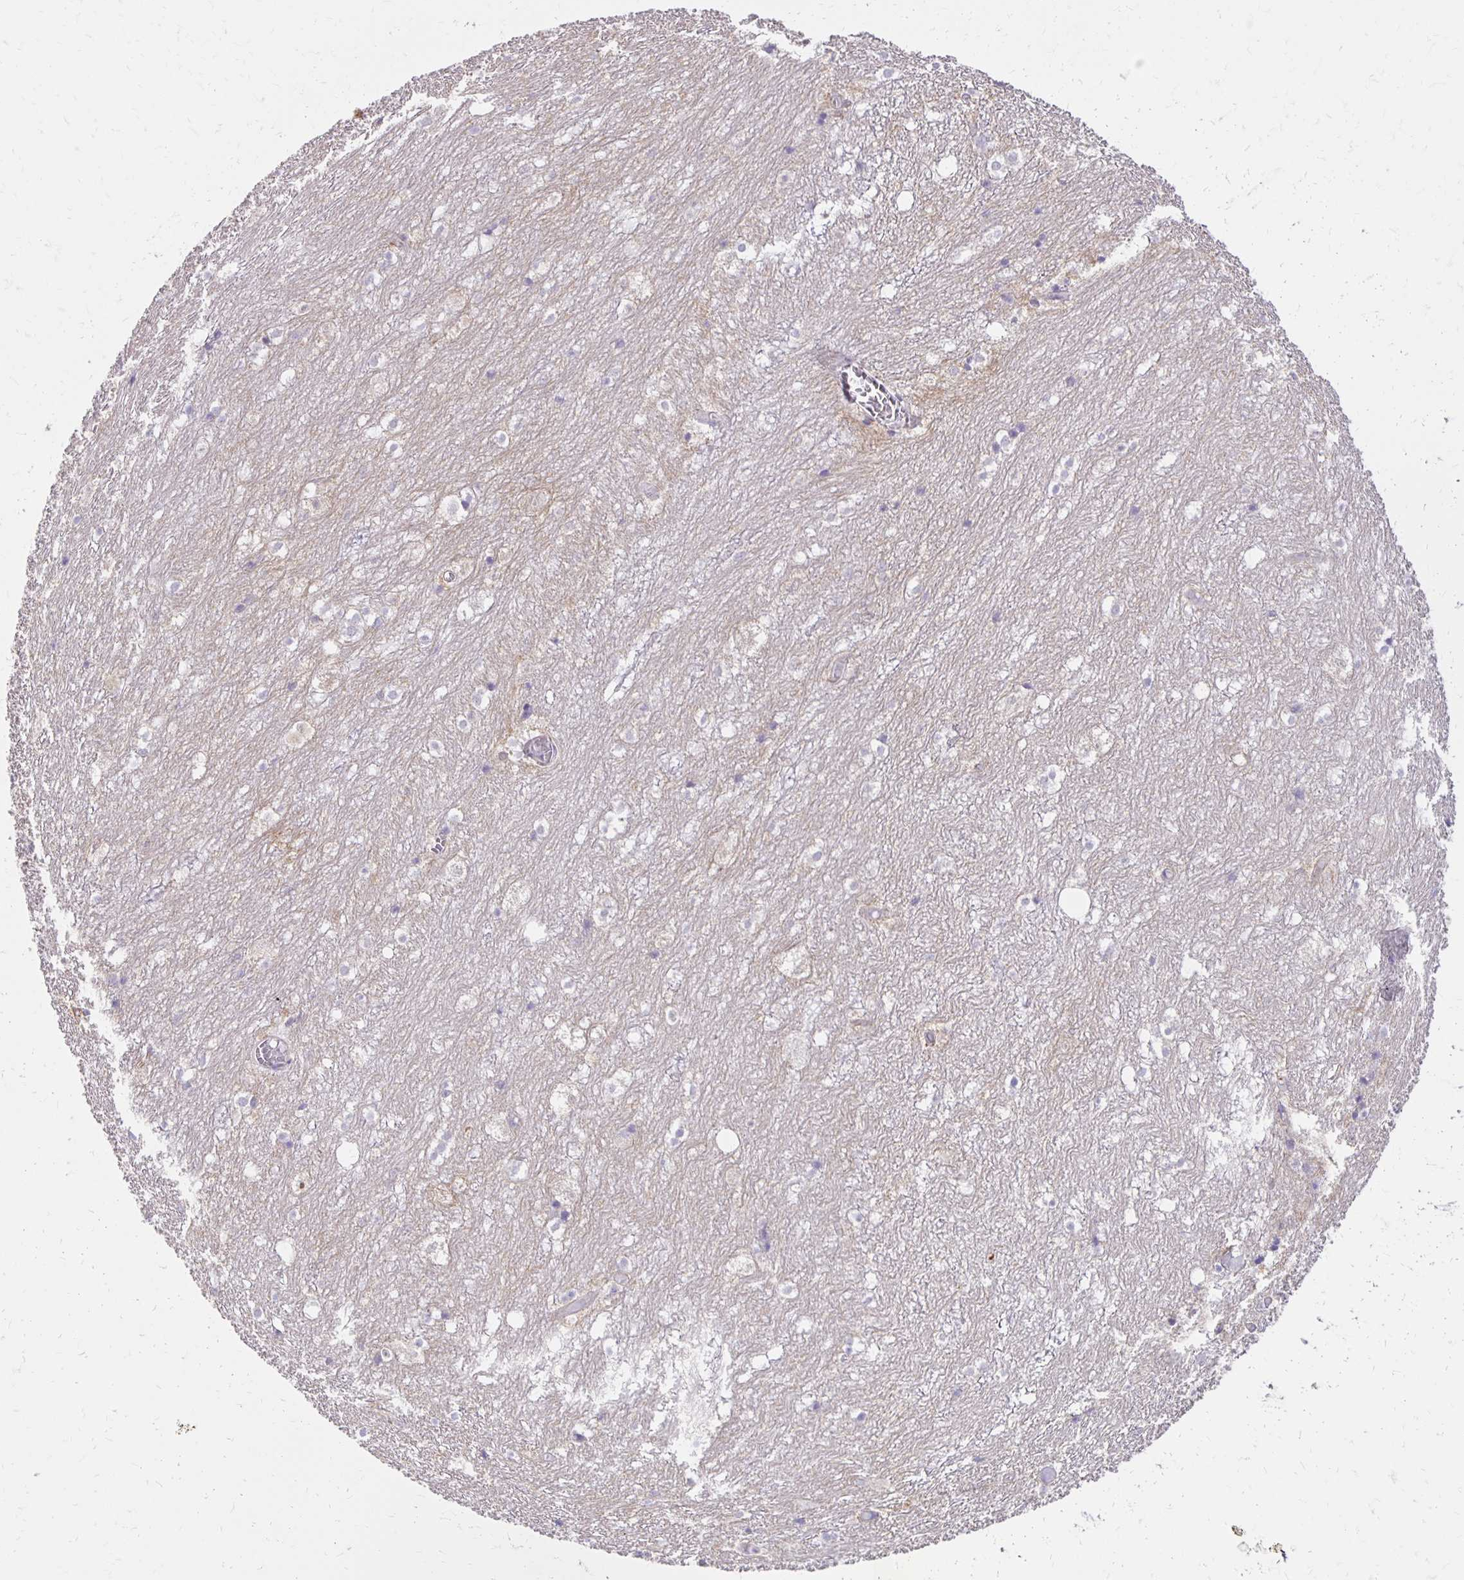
{"staining": {"intensity": "negative", "quantity": "none", "location": "none"}, "tissue": "hippocampus", "cell_type": "Glial cells", "image_type": "normal", "snomed": [{"axis": "morphology", "description": "Normal tissue, NOS"}, {"axis": "topography", "description": "Hippocampus"}], "caption": "IHC image of unremarkable hippocampus: hippocampus stained with DAB (3,3'-diaminobenzidine) shows no significant protein expression in glial cells.", "gene": "TTYH1", "patient": {"sex": "female", "age": 52}}